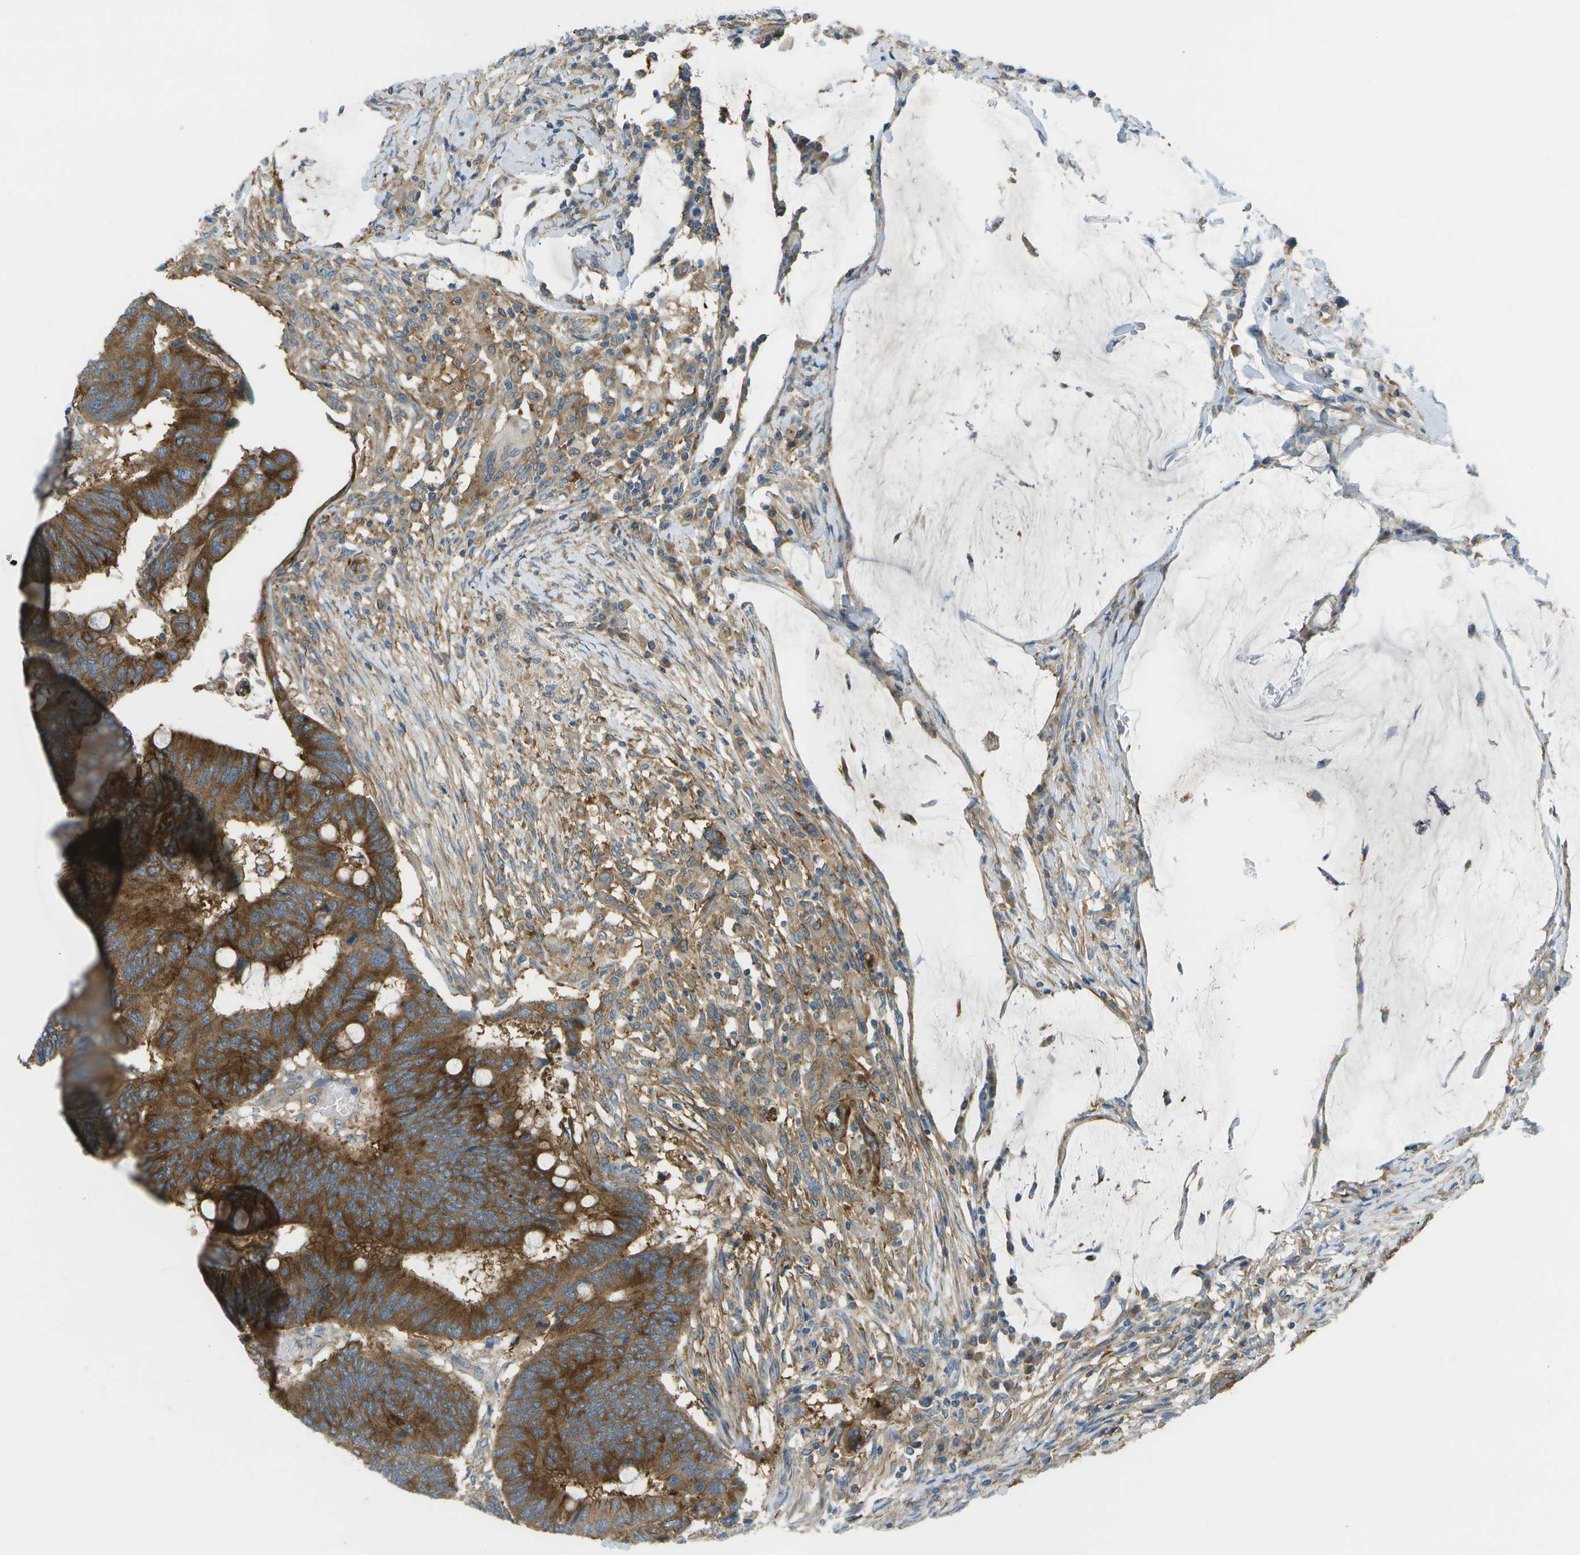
{"staining": {"intensity": "strong", "quantity": ">75%", "location": "cytoplasmic/membranous"}, "tissue": "colorectal cancer", "cell_type": "Tumor cells", "image_type": "cancer", "snomed": [{"axis": "morphology", "description": "Normal tissue, NOS"}, {"axis": "morphology", "description": "Adenocarcinoma, NOS"}, {"axis": "topography", "description": "Rectum"}], "caption": "Protein staining by immunohistochemistry (IHC) demonstrates strong cytoplasmic/membranous positivity in about >75% of tumor cells in colorectal cancer.", "gene": "WNK2", "patient": {"sex": "male", "age": 92}}